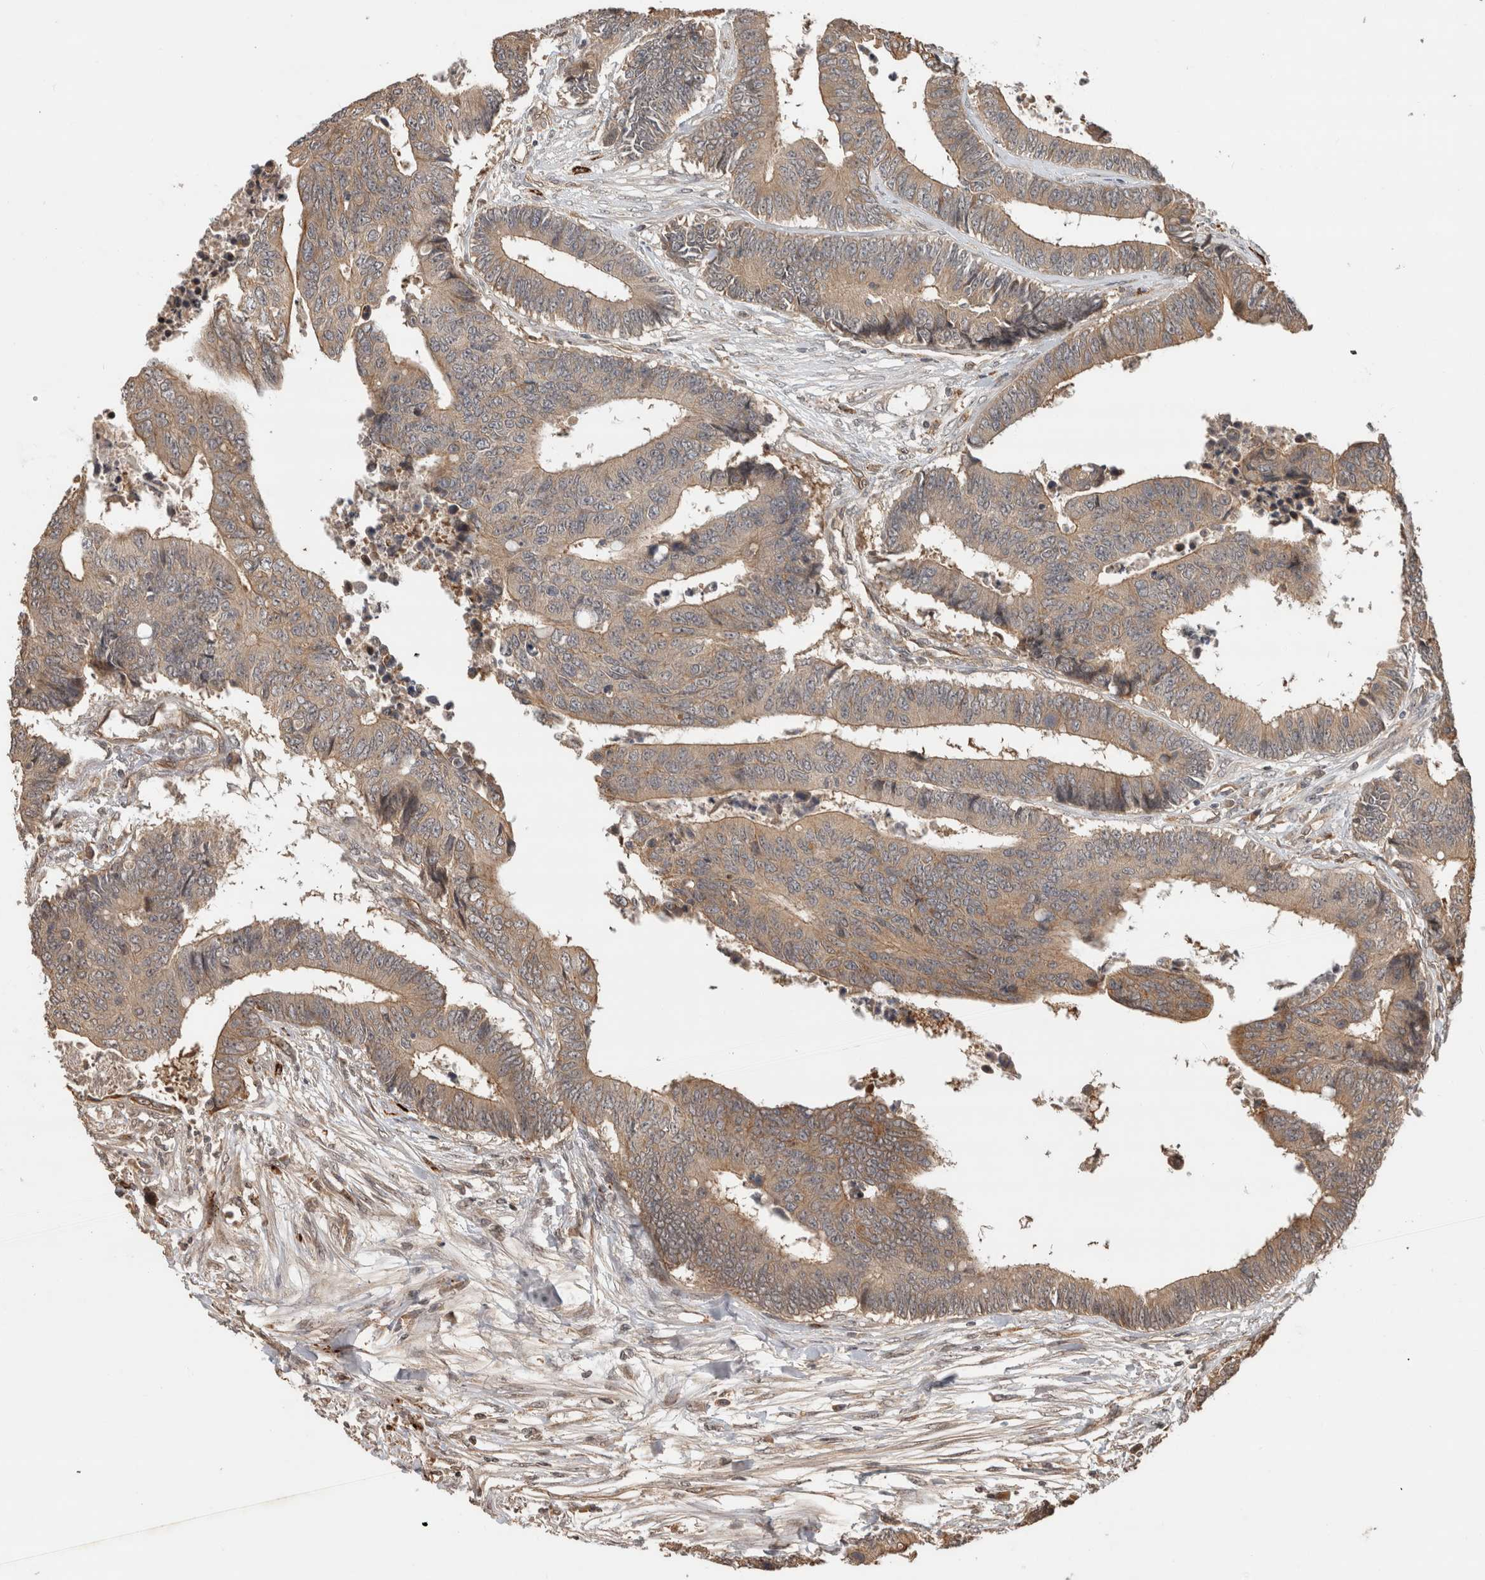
{"staining": {"intensity": "moderate", "quantity": ">75%", "location": "cytoplasmic/membranous"}, "tissue": "colorectal cancer", "cell_type": "Tumor cells", "image_type": "cancer", "snomed": [{"axis": "morphology", "description": "Adenocarcinoma, NOS"}, {"axis": "topography", "description": "Rectum"}], "caption": "An immunohistochemistry photomicrograph of tumor tissue is shown. Protein staining in brown highlights moderate cytoplasmic/membranous positivity in colorectal cancer (adenocarcinoma) within tumor cells.", "gene": "PITPNC1", "patient": {"sex": "male", "age": 84}}